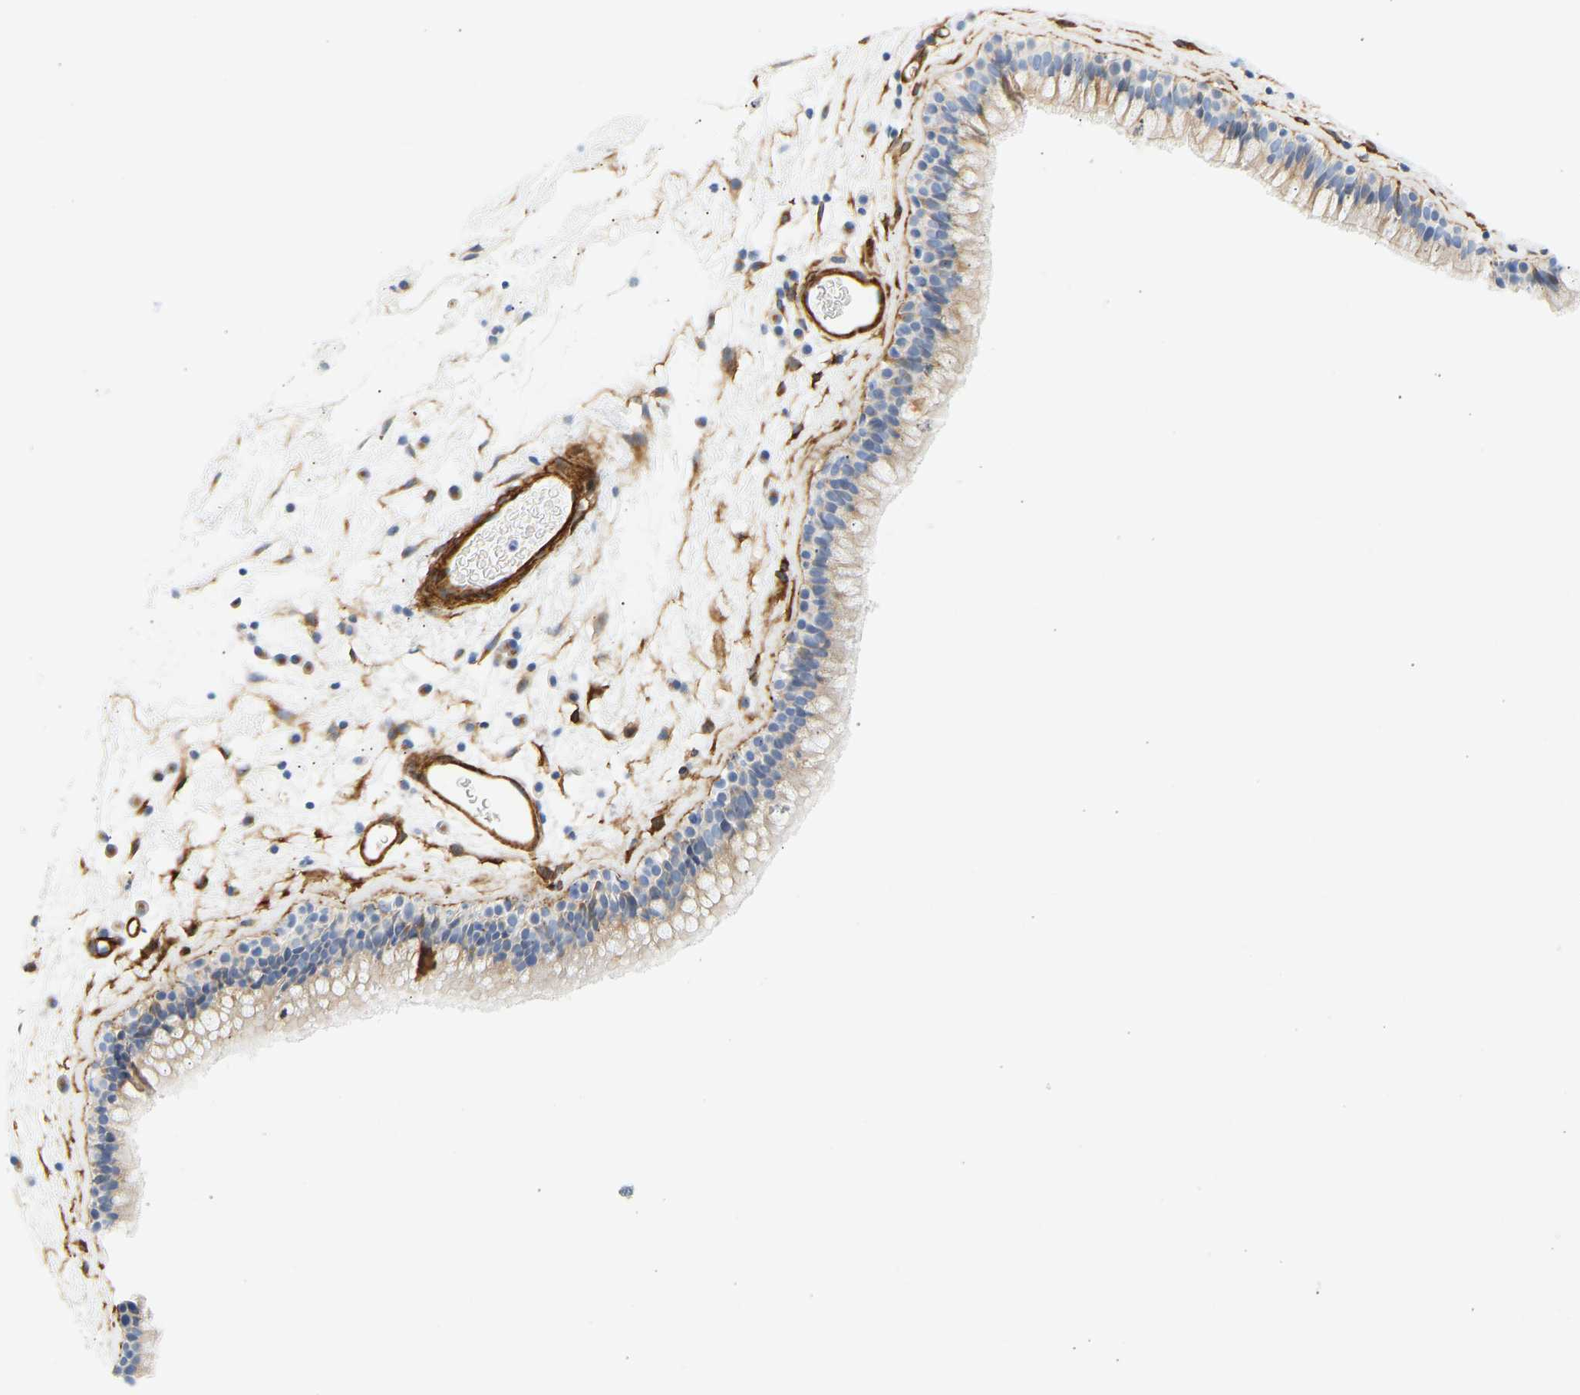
{"staining": {"intensity": "moderate", "quantity": "<25%", "location": "cytoplasmic/membranous"}, "tissue": "nasopharynx", "cell_type": "Respiratory epithelial cells", "image_type": "normal", "snomed": [{"axis": "morphology", "description": "Normal tissue, NOS"}, {"axis": "morphology", "description": "Inflammation, NOS"}, {"axis": "topography", "description": "Nasopharynx"}], "caption": "A brown stain highlights moderate cytoplasmic/membranous positivity of a protein in respiratory epithelial cells of benign human nasopharynx. (DAB (3,3'-diaminobenzidine) IHC with brightfield microscopy, high magnification).", "gene": "SLC30A7", "patient": {"sex": "male", "age": 48}}